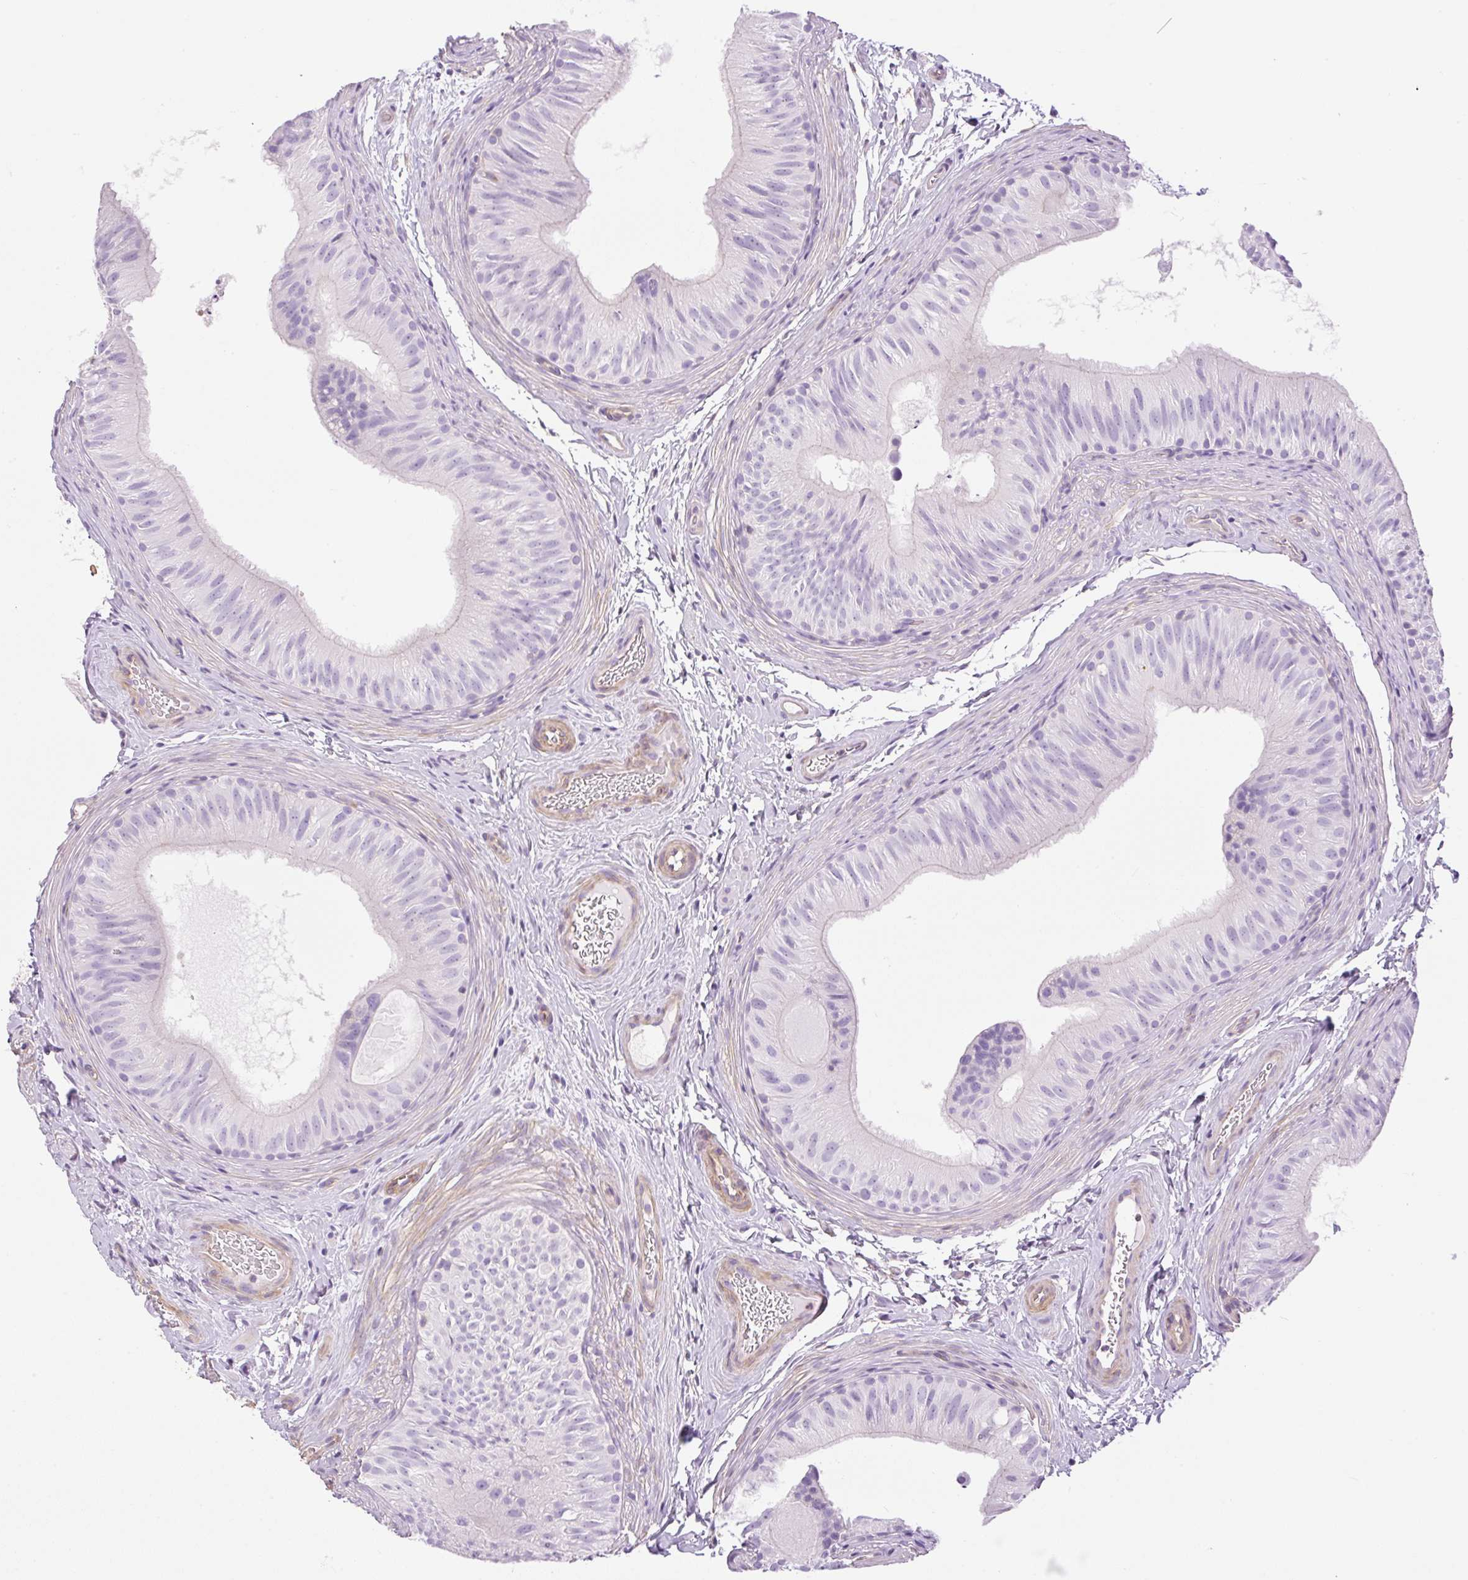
{"staining": {"intensity": "negative", "quantity": "none", "location": "none"}, "tissue": "epididymis", "cell_type": "Glandular cells", "image_type": "normal", "snomed": [{"axis": "morphology", "description": "Normal tissue, NOS"}, {"axis": "topography", "description": "Epididymis"}], "caption": "The IHC photomicrograph has no significant expression in glandular cells of epididymis.", "gene": "EHD1", "patient": {"sex": "male", "age": 24}}